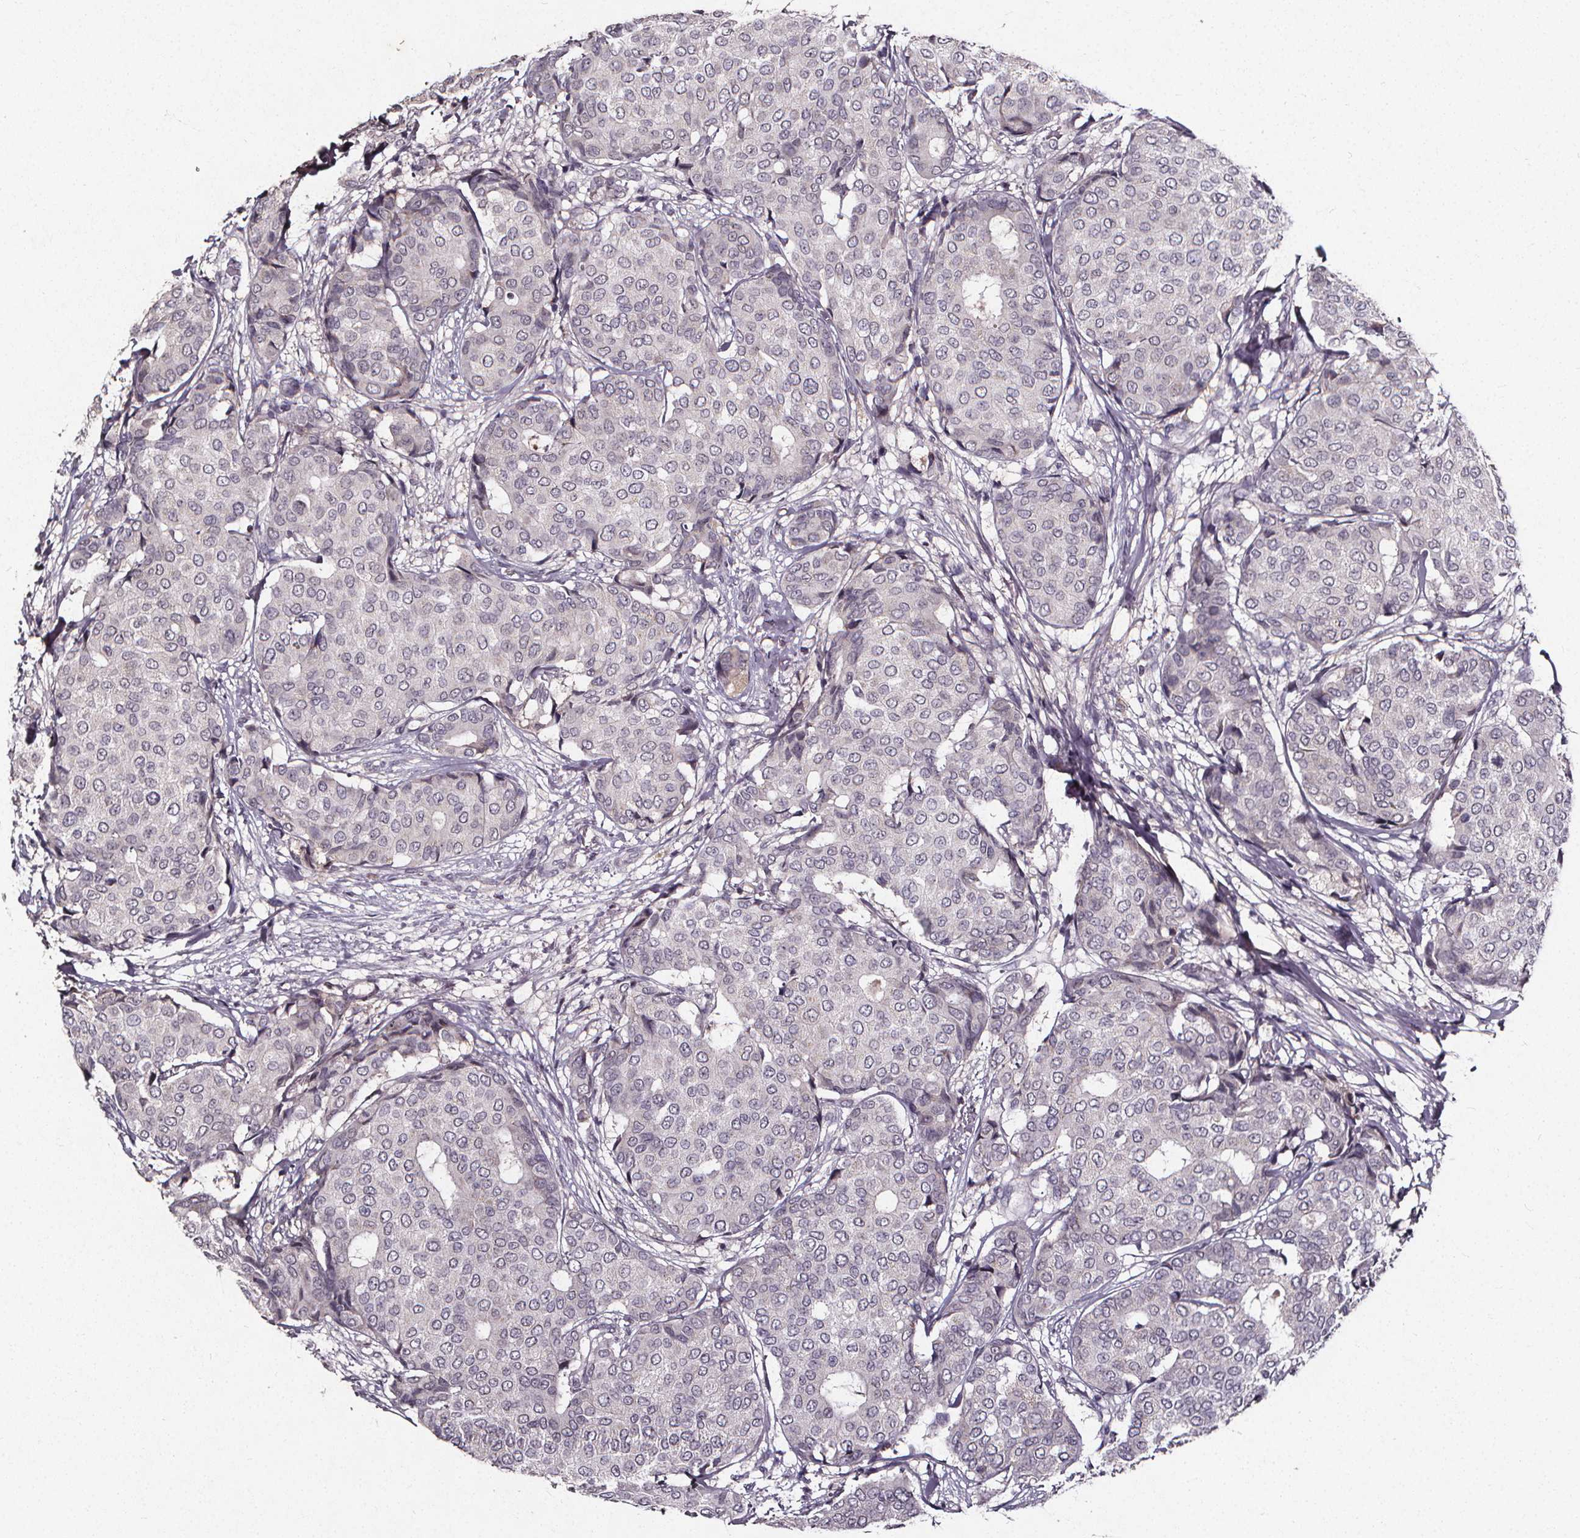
{"staining": {"intensity": "negative", "quantity": "none", "location": "none"}, "tissue": "breast cancer", "cell_type": "Tumor cells", "image_type": "cancer", "snomed": [{"axis": "morphology", "description": "Duct carcinoma"}, {"axis": "topography", "description": "Breast"}], "caption": "Protein analysis of breast cancer (intraductal carcinoma) demonstrates no significant expression in tumor cells.", "gene": "SPAG8", "patient": {"sex": "female", "age": 75}}